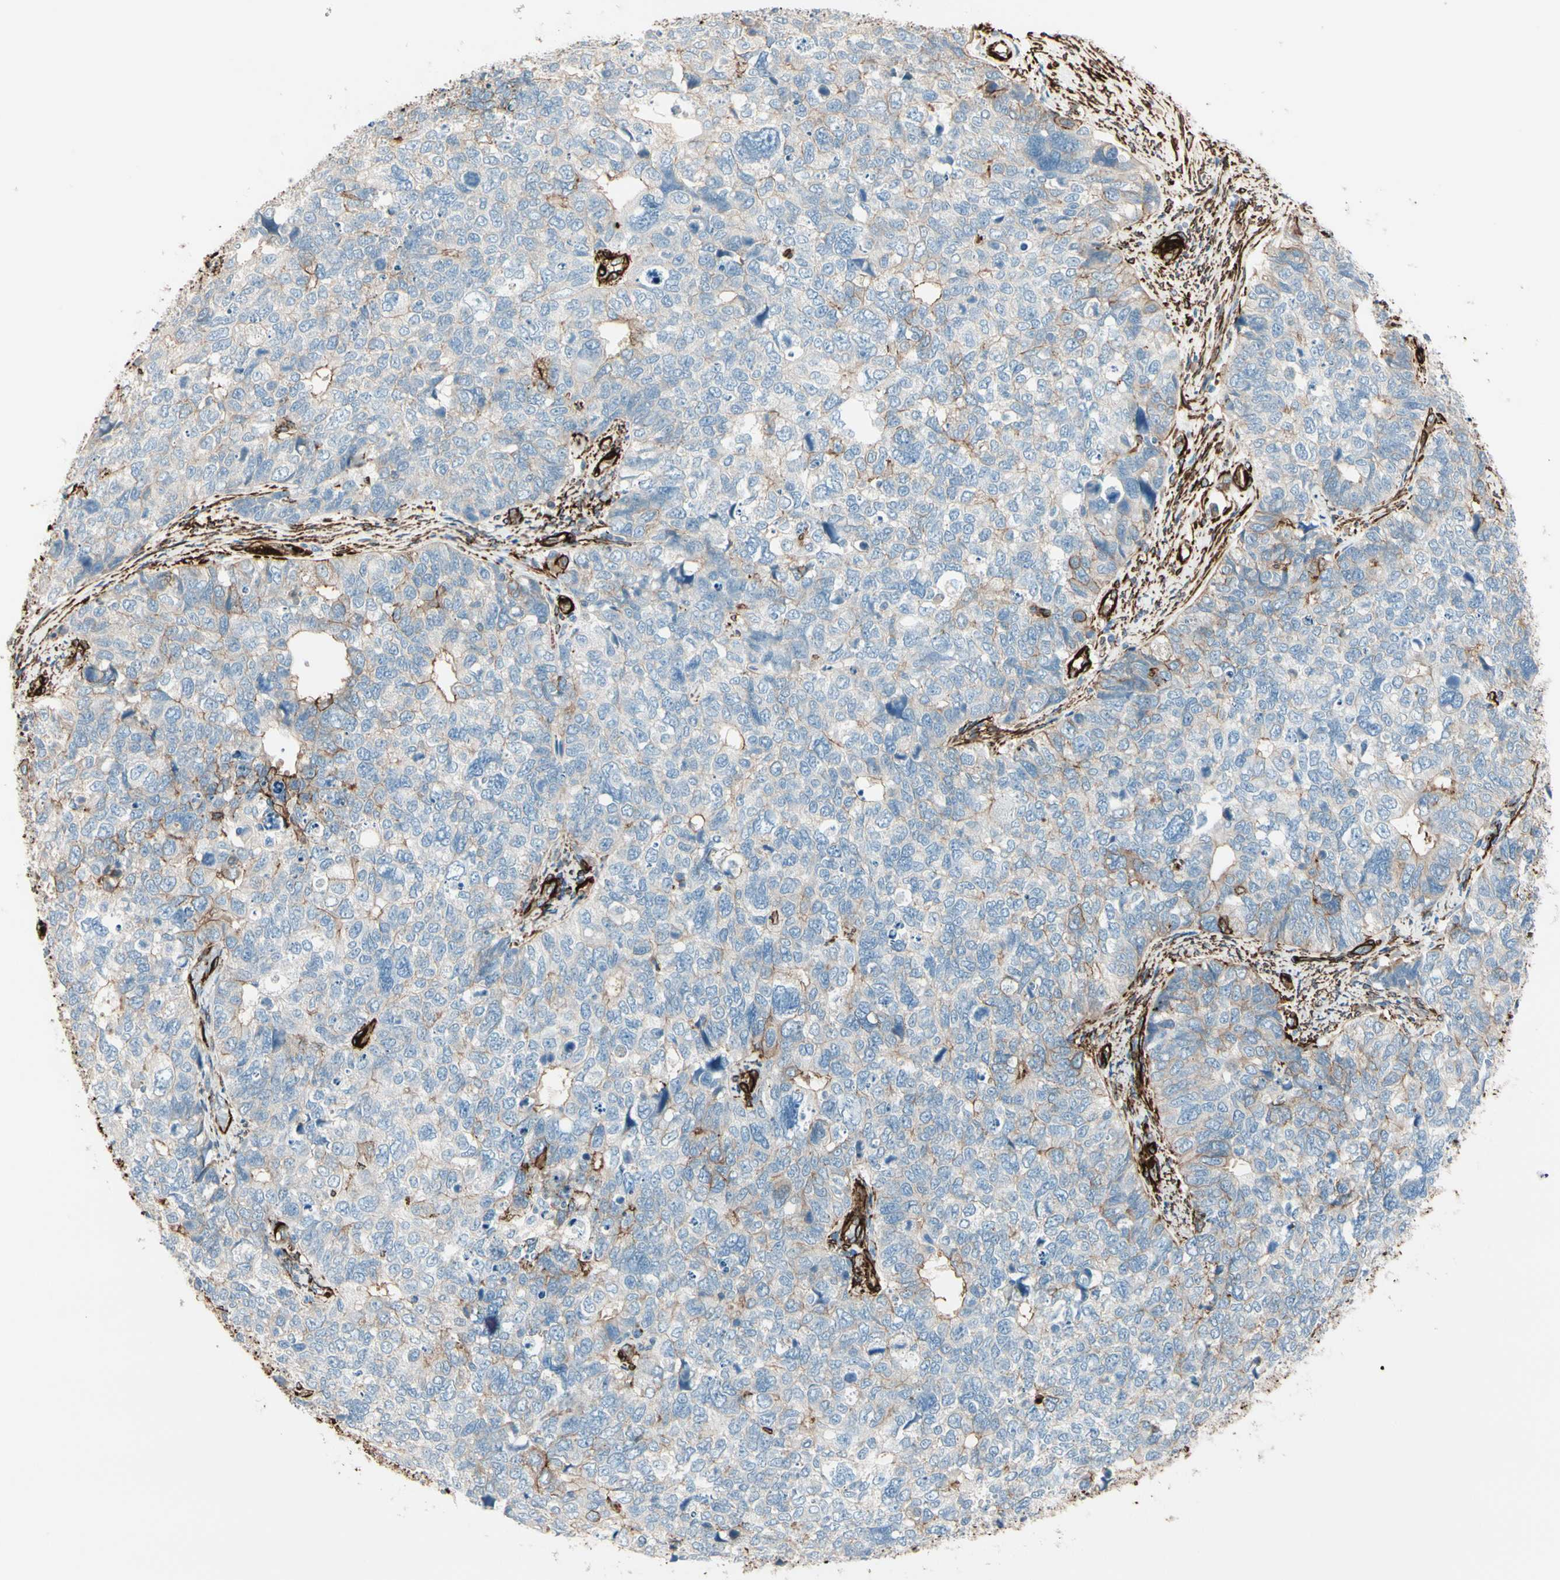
{"staining": {"intensity": "weak", "quantity": "<25%", "location": "cytoplasmic/membranous"}, "tissue": "cervical cancer", "cell_type": "Tumor cells", "image_type": "cancer", "snomed": [{"axis": "morphology", "description": "Squamous cell carcinoma, NOS"}, {"axis": "topography", "description": "Cervix"}], "caption": "IHC micrograph of human squamous cell carcinoma (cervical) stained for a protein (brown), which demonstrates no positivity in tumor cells. (DAB (3,3'-diaminobenzidine) IHC, high magnification).", "gene": "CALD1", "patient": {"sex": "female", "age": 63}}